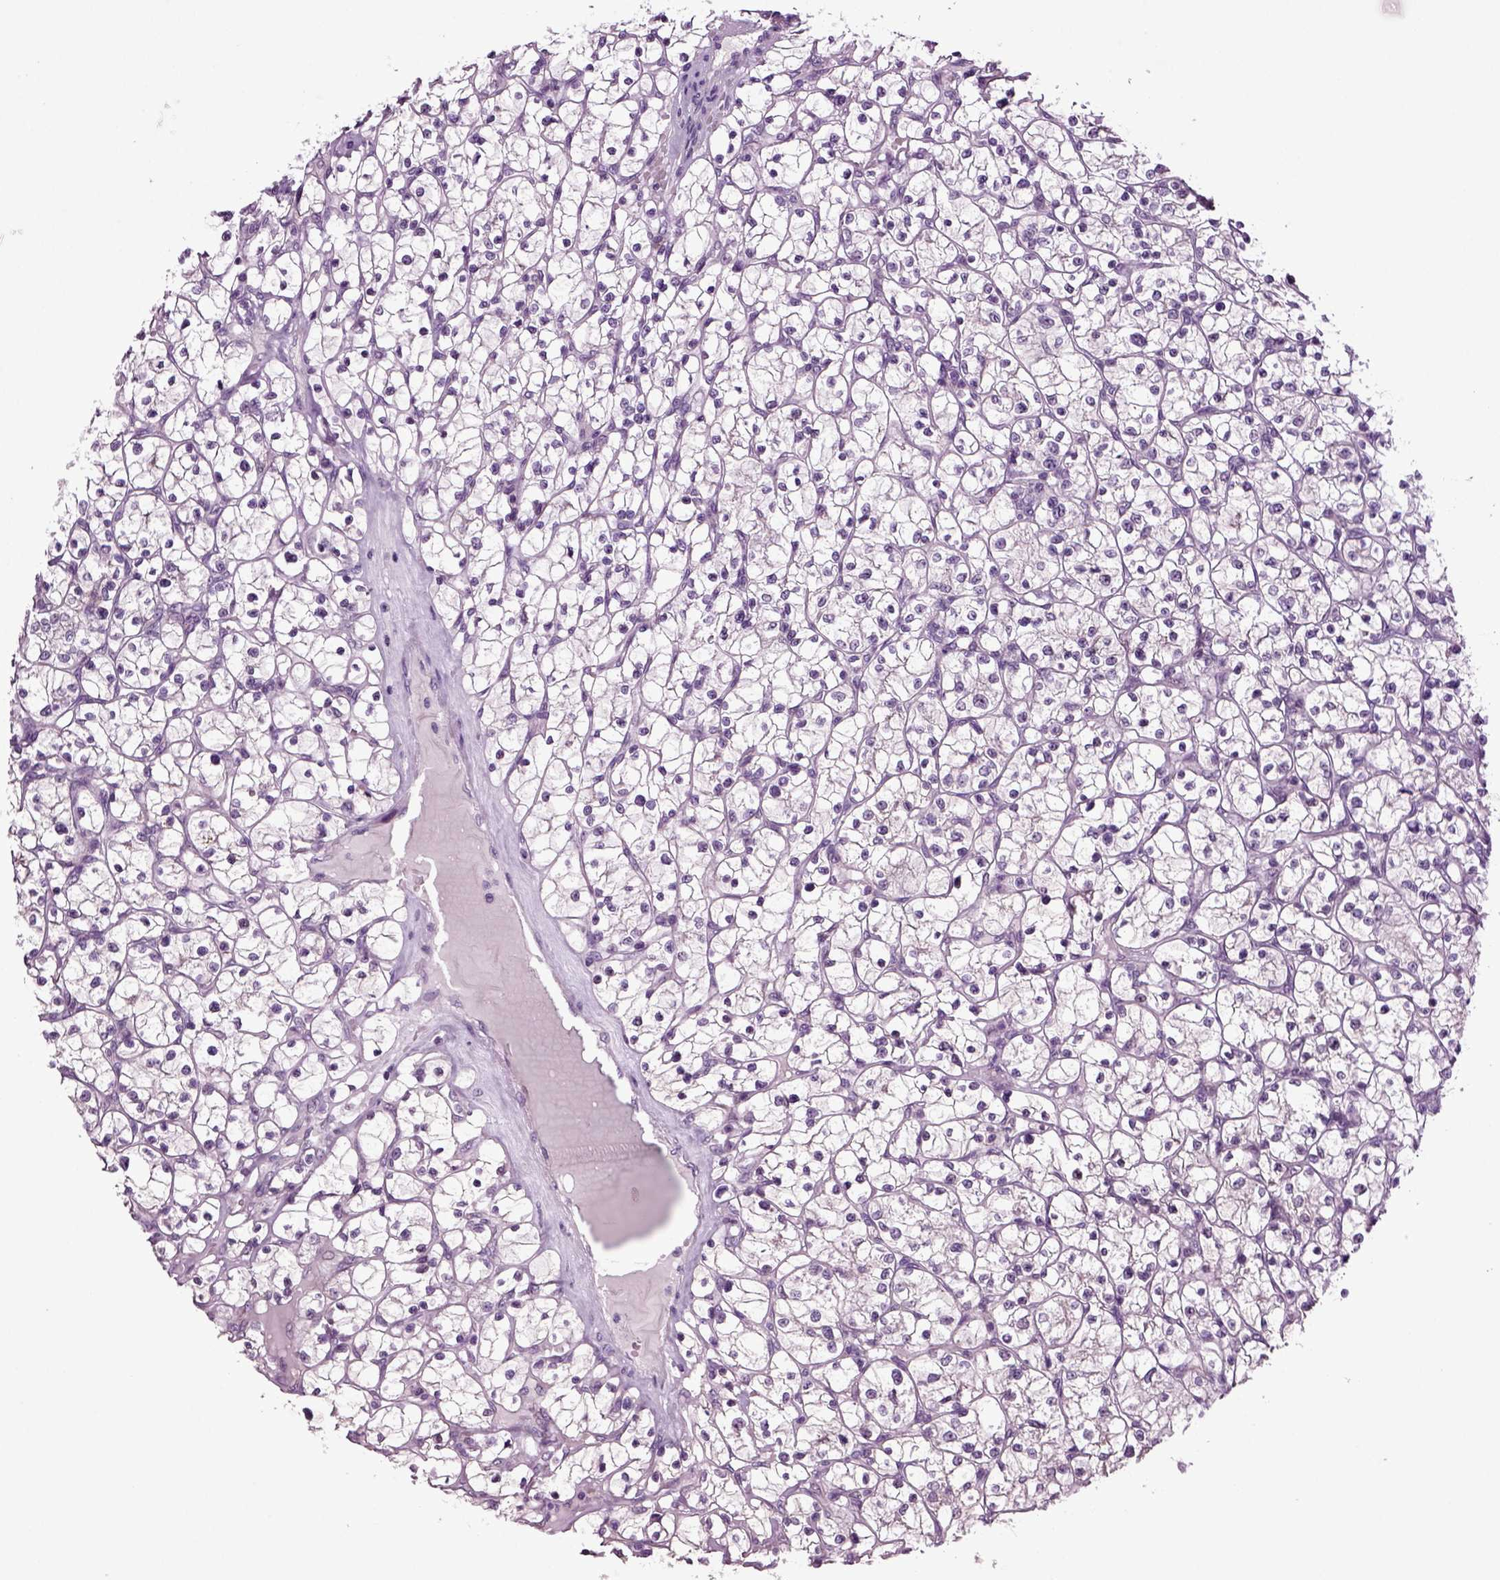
{"staining": {"intensity": "negative", "quantity": "none", "location": "none"}, "tissue": "renal cancer", "cell_type": "Tumor cells", "image_type": "cancer", "snomed": [{"axis": "morphology", "description": "Adenocarcinoma, NOS"}, {"axis": "topography", "description": "Kidney"}], "caption": "Protein analysis of renal adenocarcinoma reveals no significant staining in tumor cells.", "gene": "PLCH2", "patient": {"sex": "female", "age": 64}}